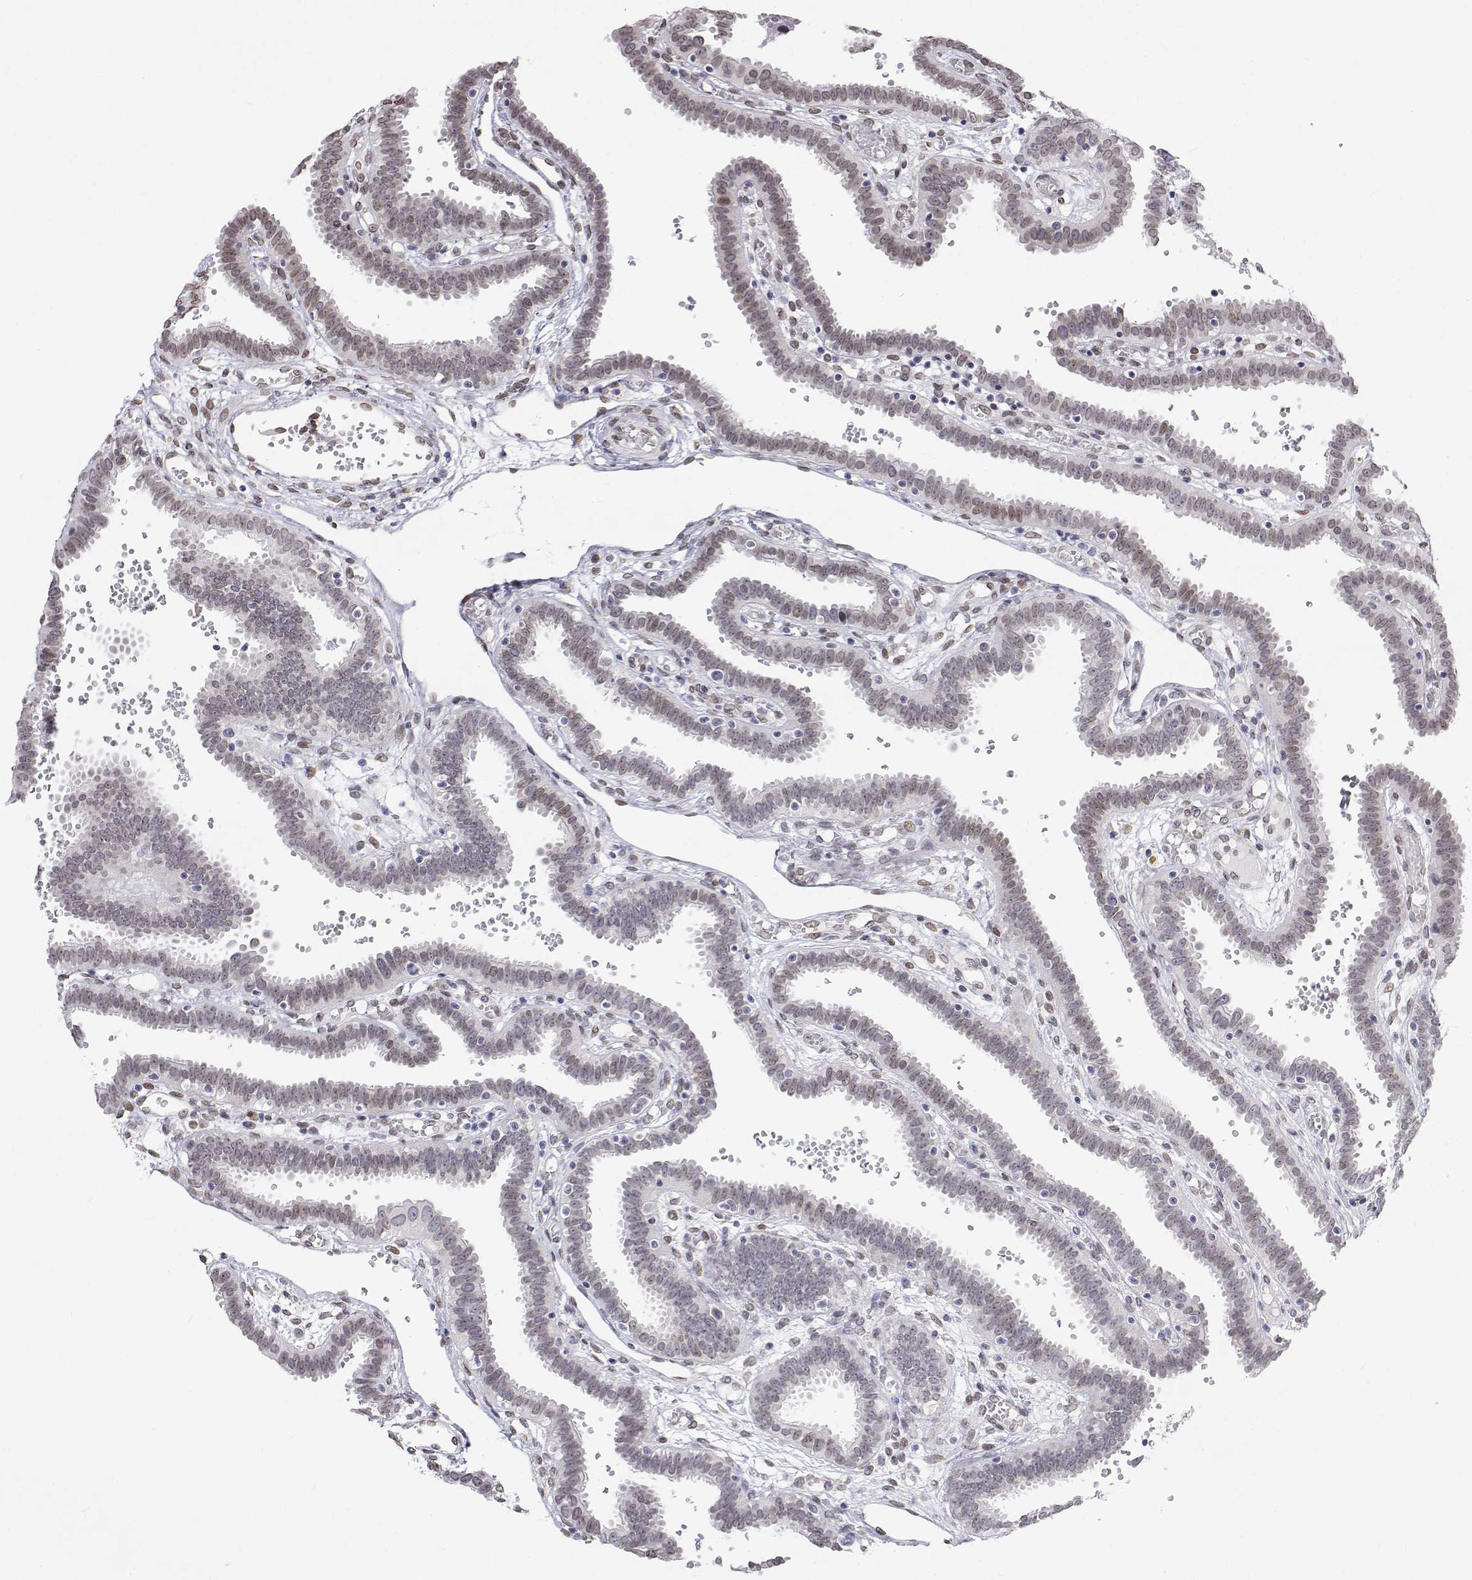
{"staining": {"intensity": "weak", "quantity": ">75%", "location": "nuclear"}, "tissue": "fallopian tube", "cell_type": "Glandular cells", "image_type": "normal", "snomed": [{"axis": "morphology", "description": "Normal tissue, NOS"}, {"axis": "topography", "description": "Fallopian tube"}], "caption": "Approximately >75% of glandular cells in normal fallopian tube demonstrate weak nuclear protein staining as visualized by brown immunohistochemical staining.", "gene": "ZNF532", "patient": {"sex": "female", "age": 37}}